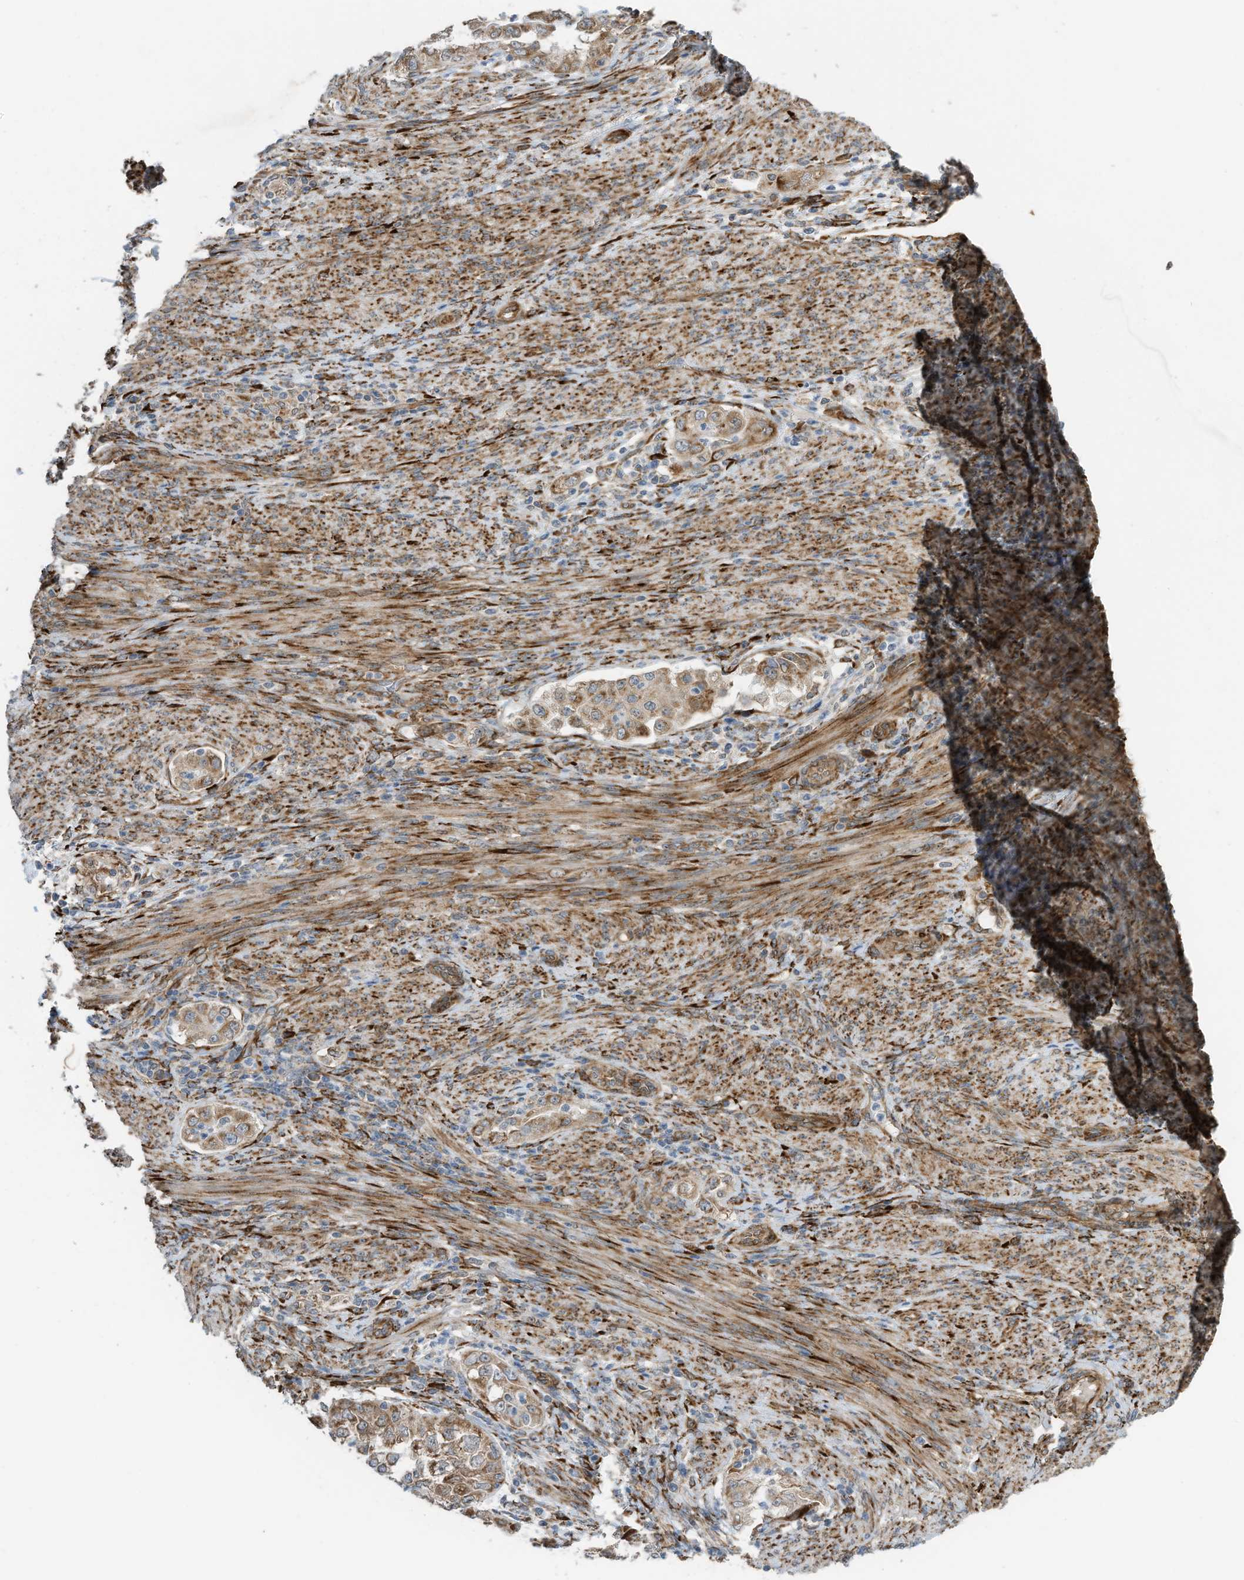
{"staining": {"intensity": "moderate", "quantity": ">75%", "location": "cytoplasmic/membranous"}, "tissue": "endometrial cancer", "cell_type": "Tumor cells", "image_type": "cancer", "snomed": [{"axis": "morphology", "description": "Adenocarcinoma, NOS"}, {"axis": "topography", "description": "Endometrium"}], "caption": "Tumor cells show medium levels of moderate cytoplasmic/membranous expression in about >75% of cells in human endometrial cancer (adenocarcinoma). Immunohistochemistry (ihc) stains the protein of interest in brown and the nuclei are stained blue.", "gene": "ZBTB45", "patient": {"sex": "female", "age": 85}}